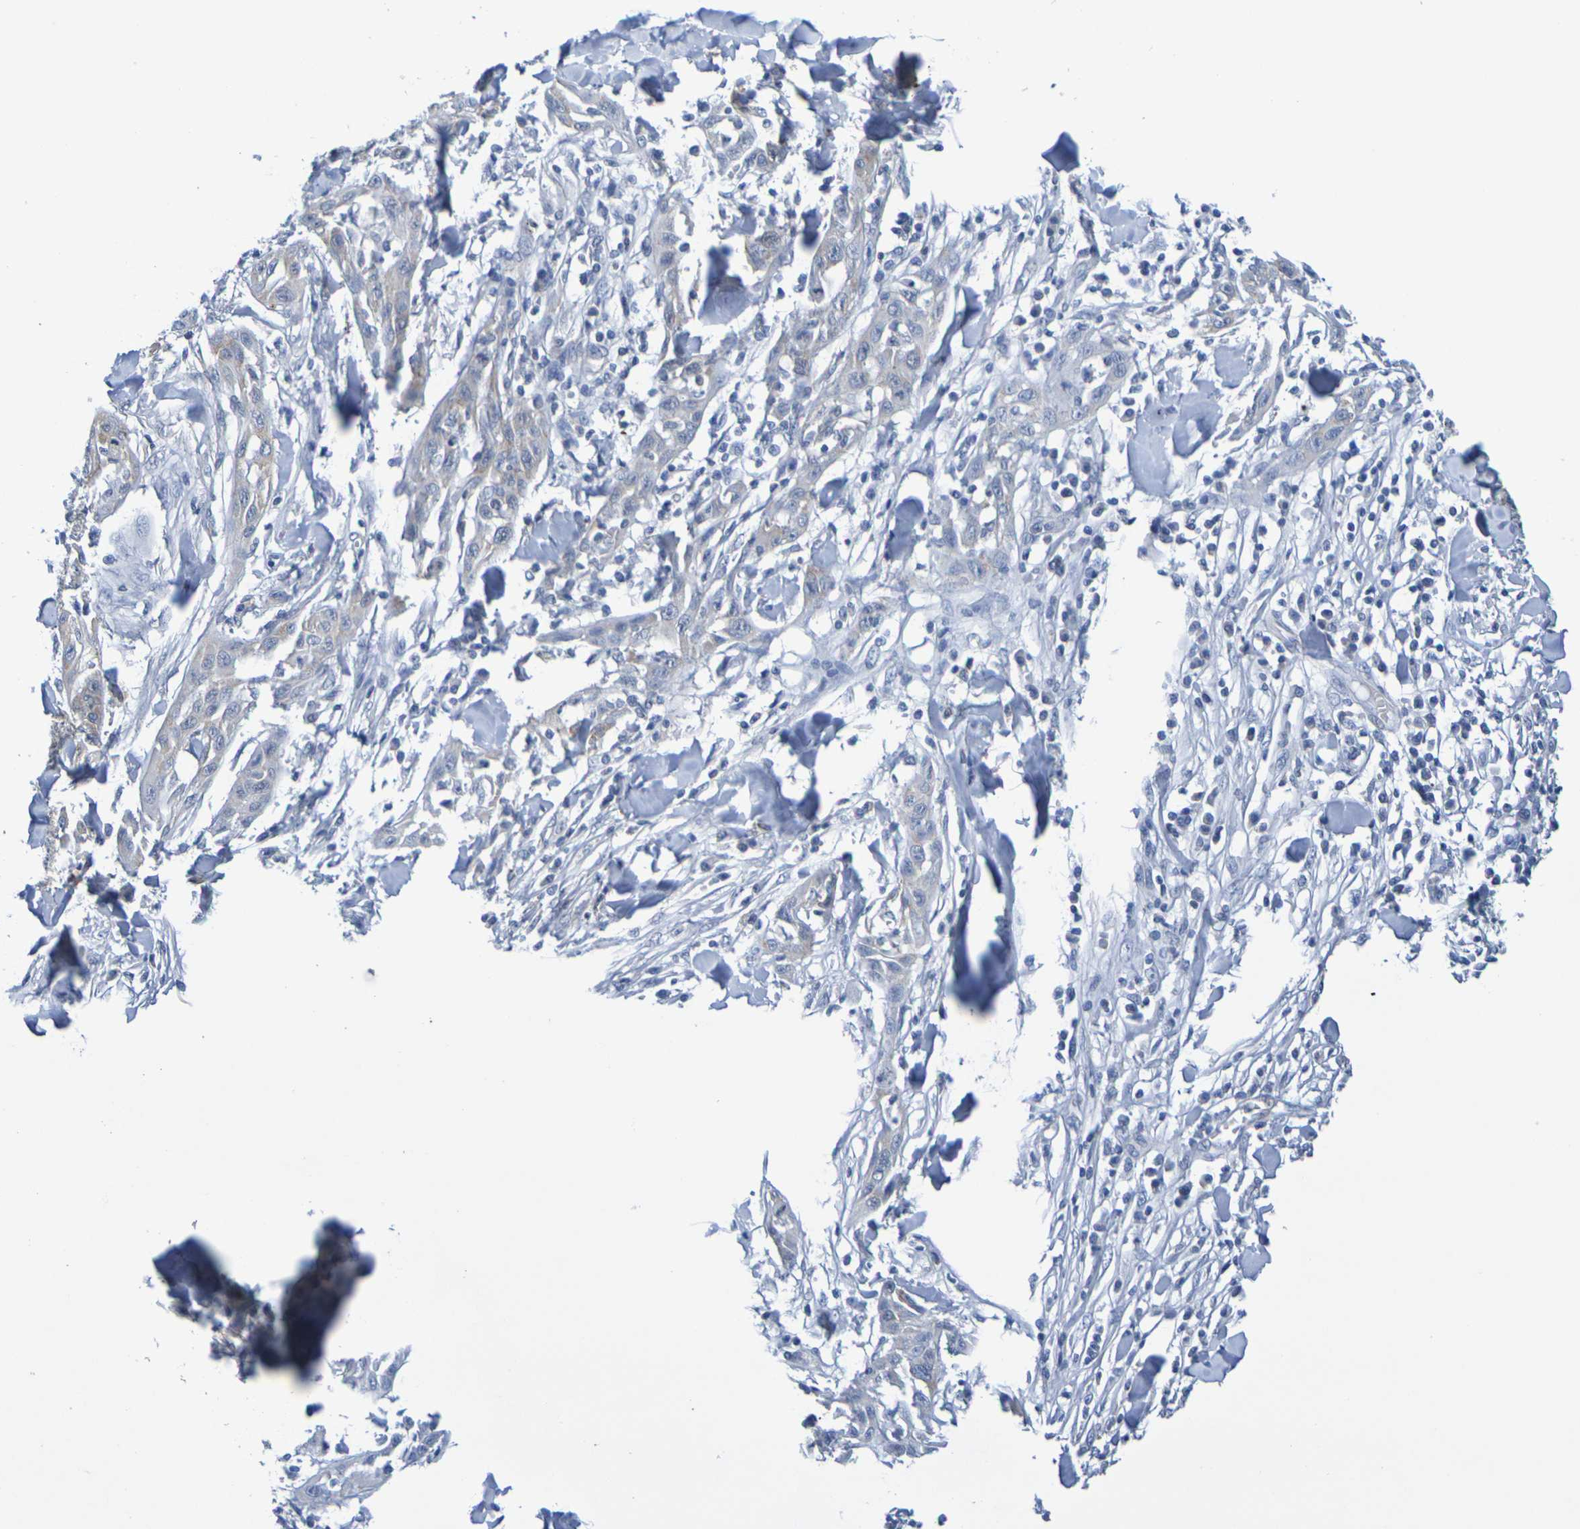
{"staining": {"intensity": "negative", "quantity": "none", "location": "none"}, "tissue": "skin cancer", "cell_type": "Tumor cells", "image_type": "cancer", "snomed": [{"axis": "morphology", "description": "Squamous cell carcinoma, NOS"}, {"axis": "topography", "description": "Skin"}], "caption": "Immunohistochemical staining of squamous cell carcinoma (skin) exhibits no significant positivity in tumor cells.", "gene": "CHRNB1", "patient": {"sex": "male", "age": 24}}